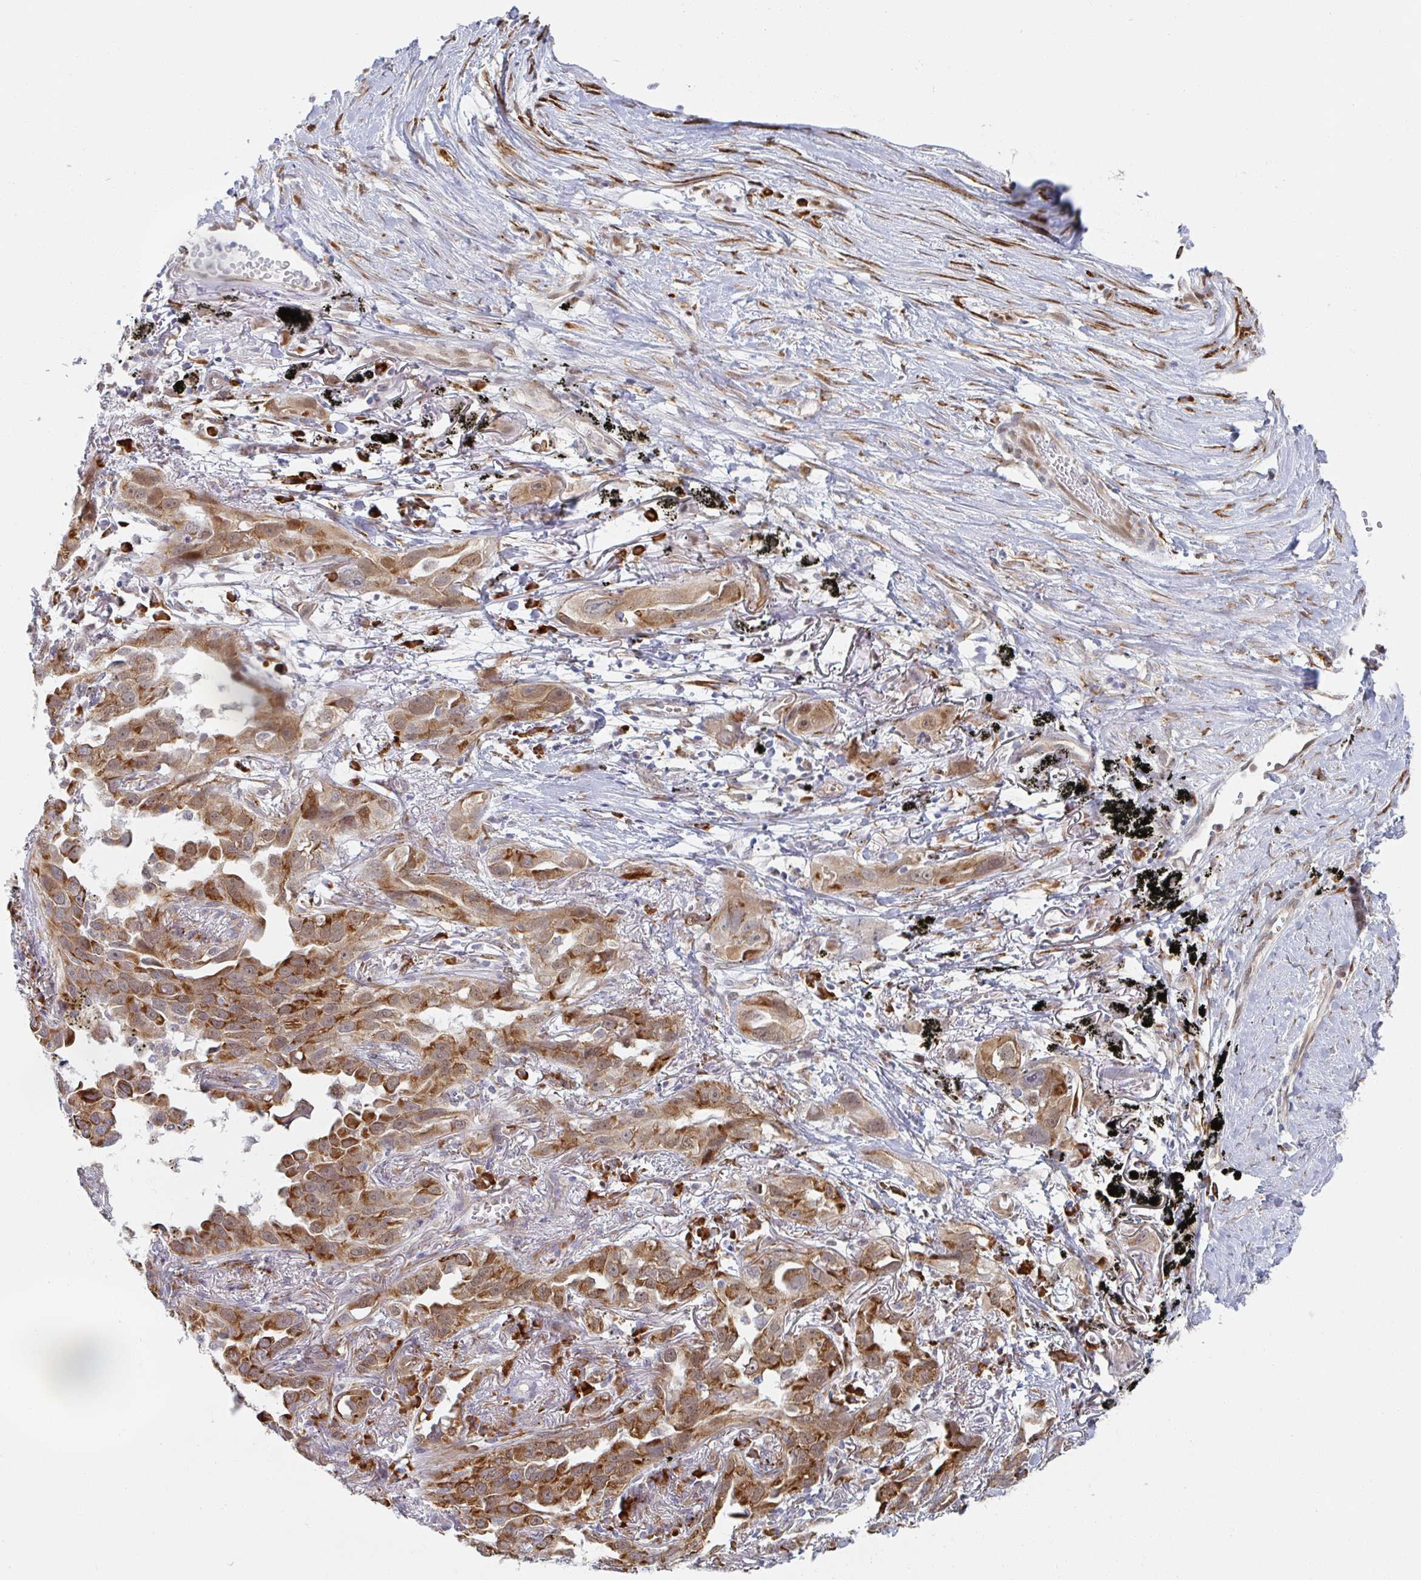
{"staining": {"intensity": "strong", "quantity": ">75%", "location": "cytoplasmic/membranous"}, "tissue": "lung cancer", "cell_type": "Tumor cells", "image_type": "cancer", "snomed": [{"axis": "morphology", "description": "Adenocarcinoma, NOS"}, {"axis": "topography", "description": "Lung"}], "caption": "Immunohistochemical staining of adenocarcinoma (lung) displays strong cytoplasmic/membranous protein positivity in approximately >75% of tumor cells. (DAB = brown stain, brightfield microscopy at high magnification).", "gene": "TRAPPC10", "patient": {"sex": "male", "age": 67}}